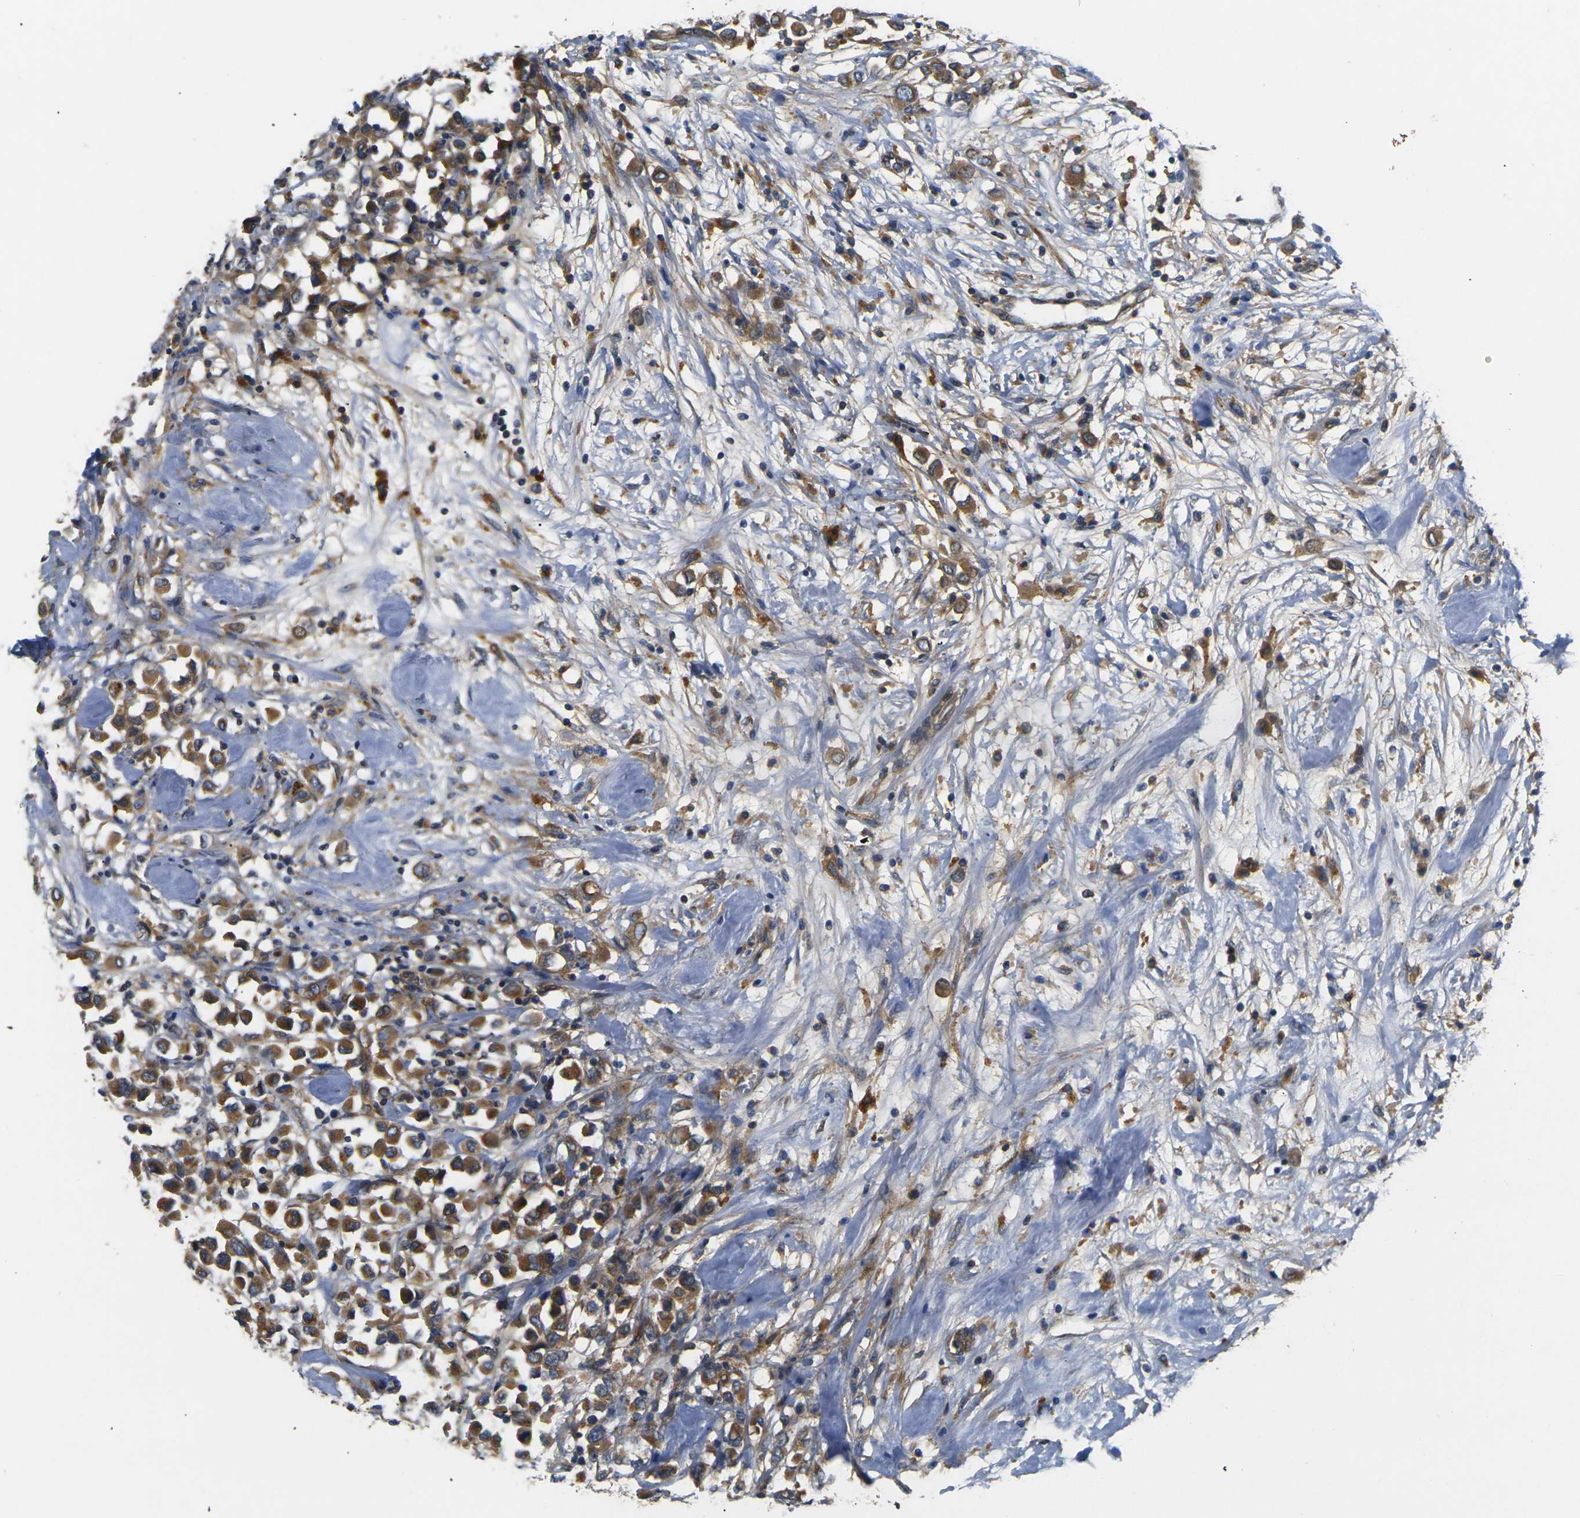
{"staining": {"intensity": "strong", "quantity": ">75%", "location": "cytoplasmic/membranous"}, "tissue": "breast cancer", "cell_type": "Tumor cells", "image_type": "cancer", "snomed": [{"axis": "morphology", "description": "Duct carcinoma"}, {"axis": "topography", "description": "Breast"}], "caption": "Human breast cancer (intraductal carcinoma) stained with a protein marker displays strong staining in tumor cells.", "gene": "LRCH3", "patient": {"sex": "female", "age": 61}}